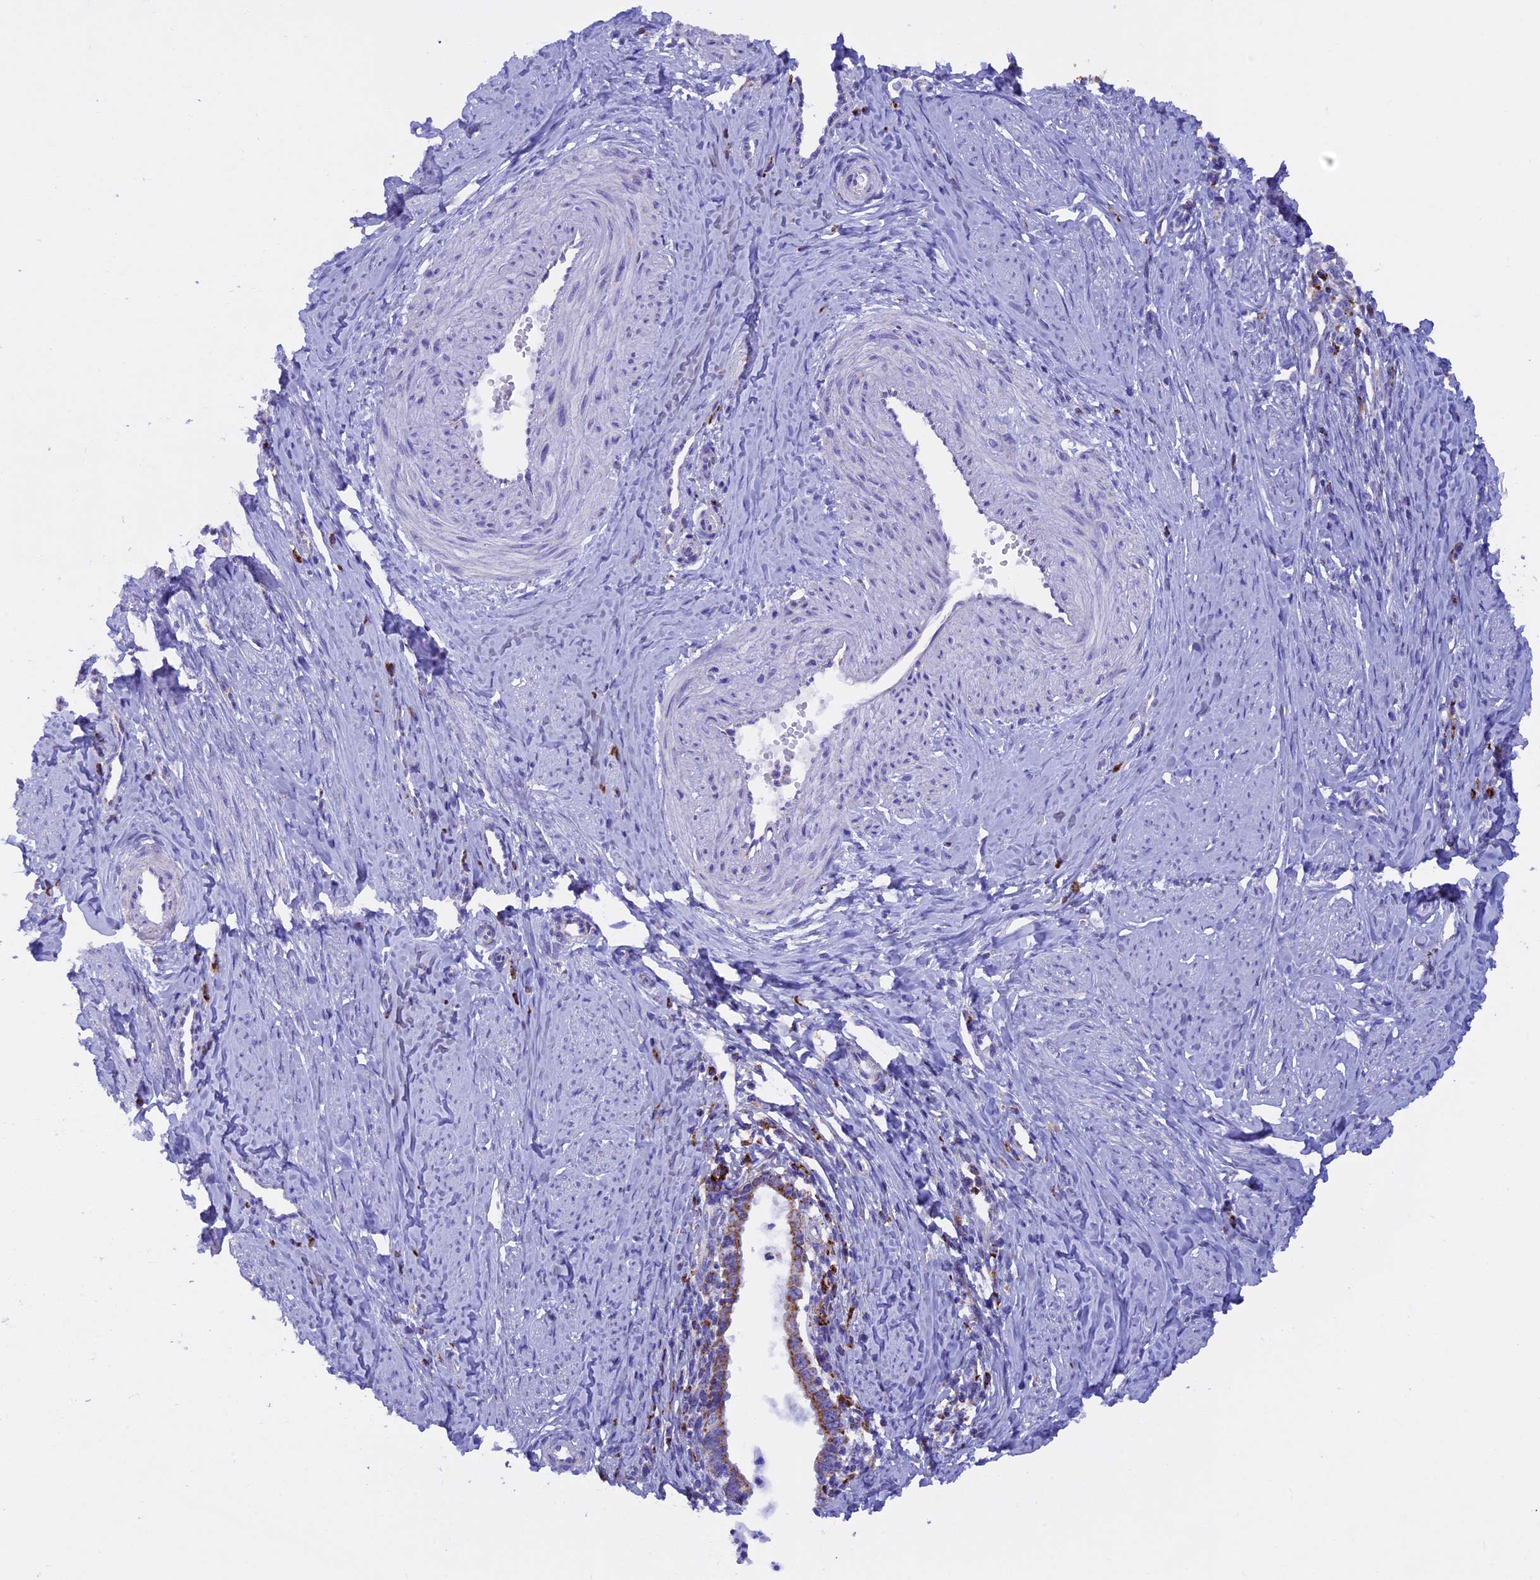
{"staining": {"intensity": "moderate", "quantity": ">75%", "location": "cytoplasmic/membranous"}, "tissue": "cervical cancer", "cell_type": "Tumor cells", "image_type": "cancer", "snomed": [{"axis": "morphology", "description": "Adenocarcinoma, NOS"}, {"axis": "topography", "description": "Cervix"}], "caption": "A medium amount of moderate cytoplasmic/membranous expression is appreciated in approximately >75% of tumor cells in cervical cancer tissue.", "gene": "SLC8B1", "patient": {"sex": "female", "age": 36}}